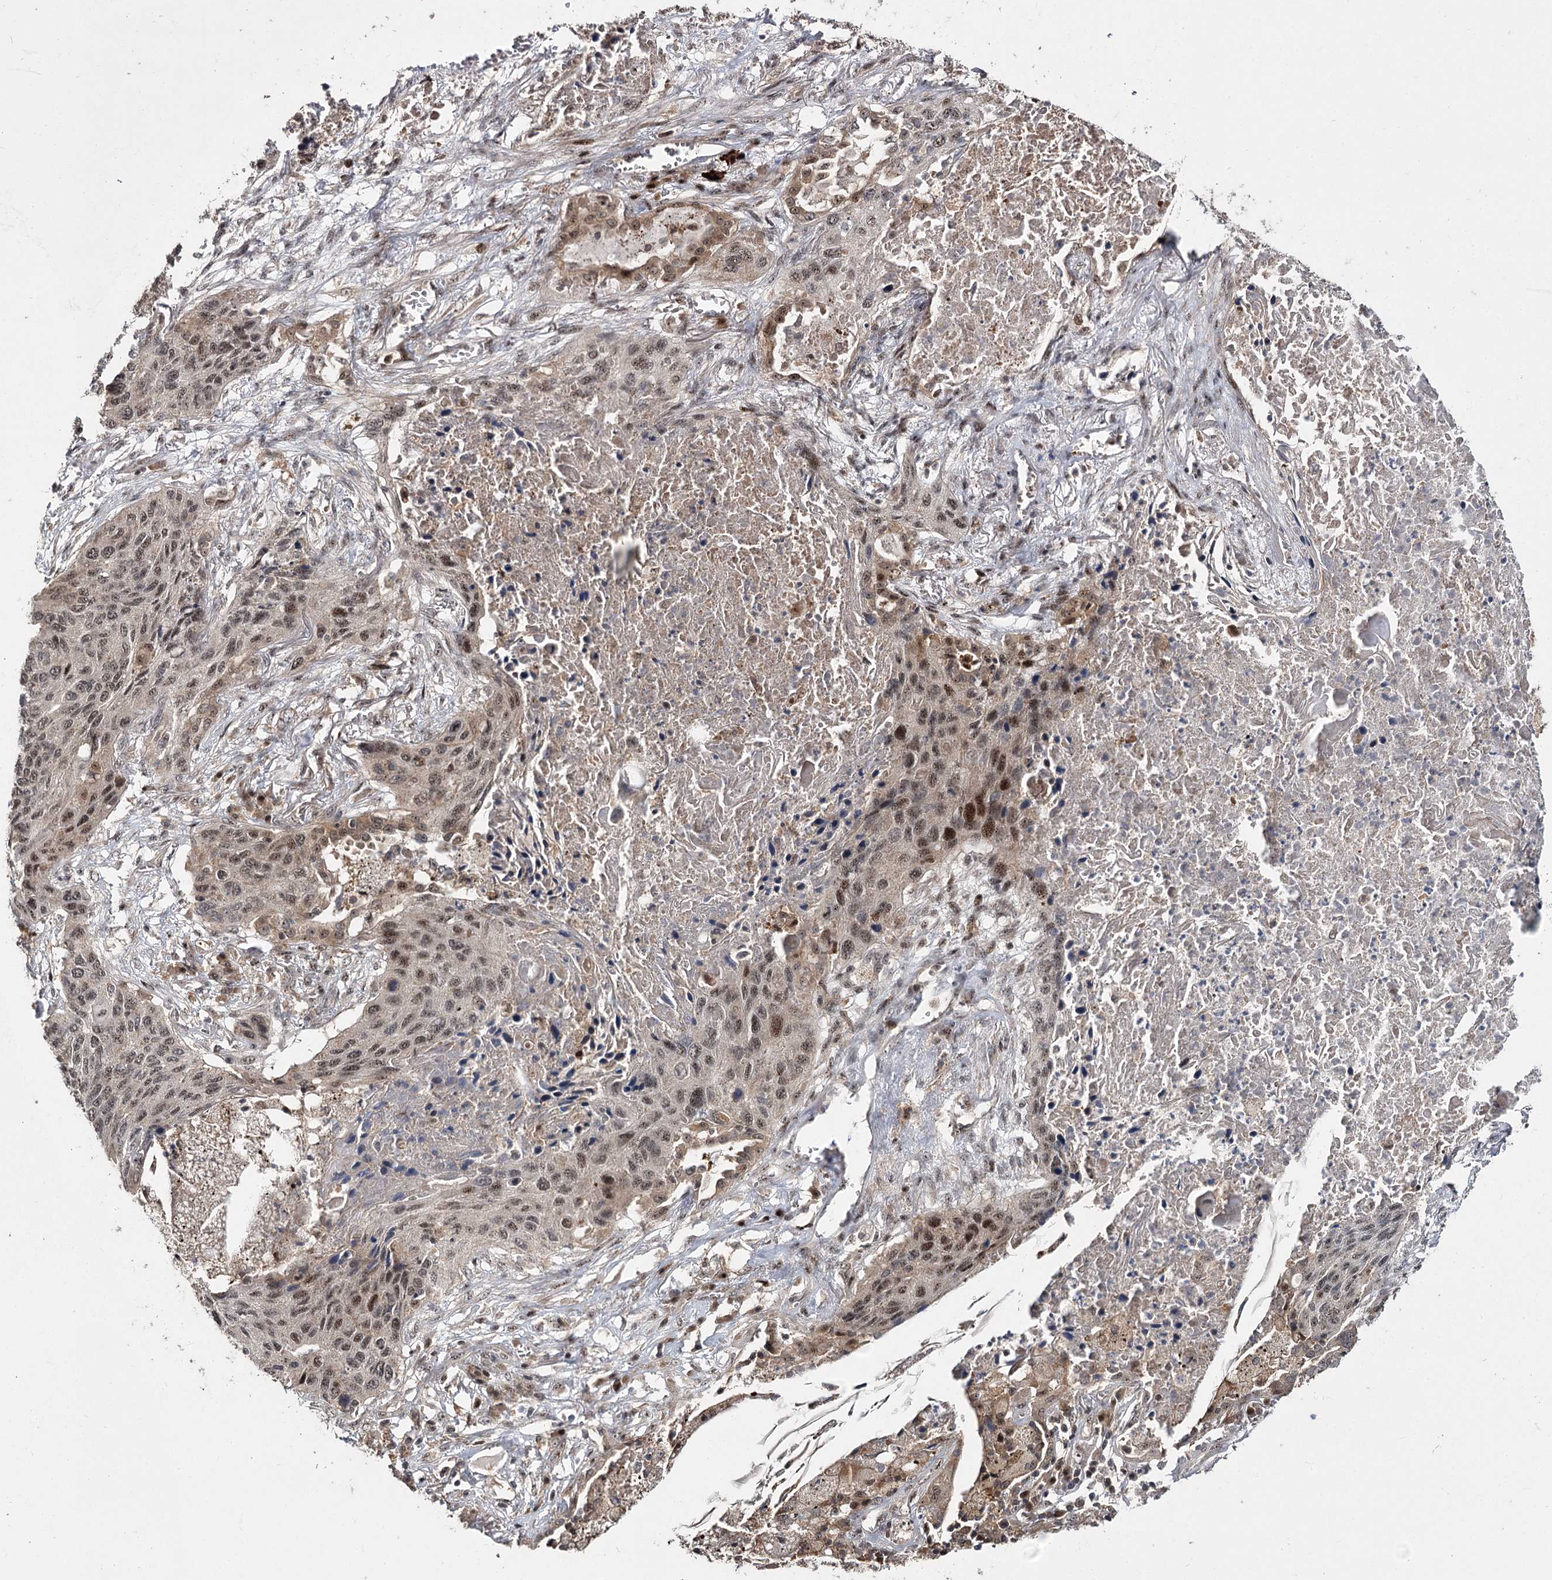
{"staining": {"intensity": "moderate", "quantity": ">75%", "location": "nuclear"}, "tissue": "lung cancer", "cell_type": "Tumor cells", "image_type": "cancer", "snomed": [{"axis": "morphology", "description": "Squamous cell carcinoma, NOS"}, {"axis": "topography", "description": "Lung"}], "caption": "Immunohistochemical staining of squamous cell carcinoma (lung) exhibits medium levels of moderate nuclear protein expression in about >75% of tumor cells.", "gene": "MKNK2", "patient": {"sex": "female", "age": 63}}